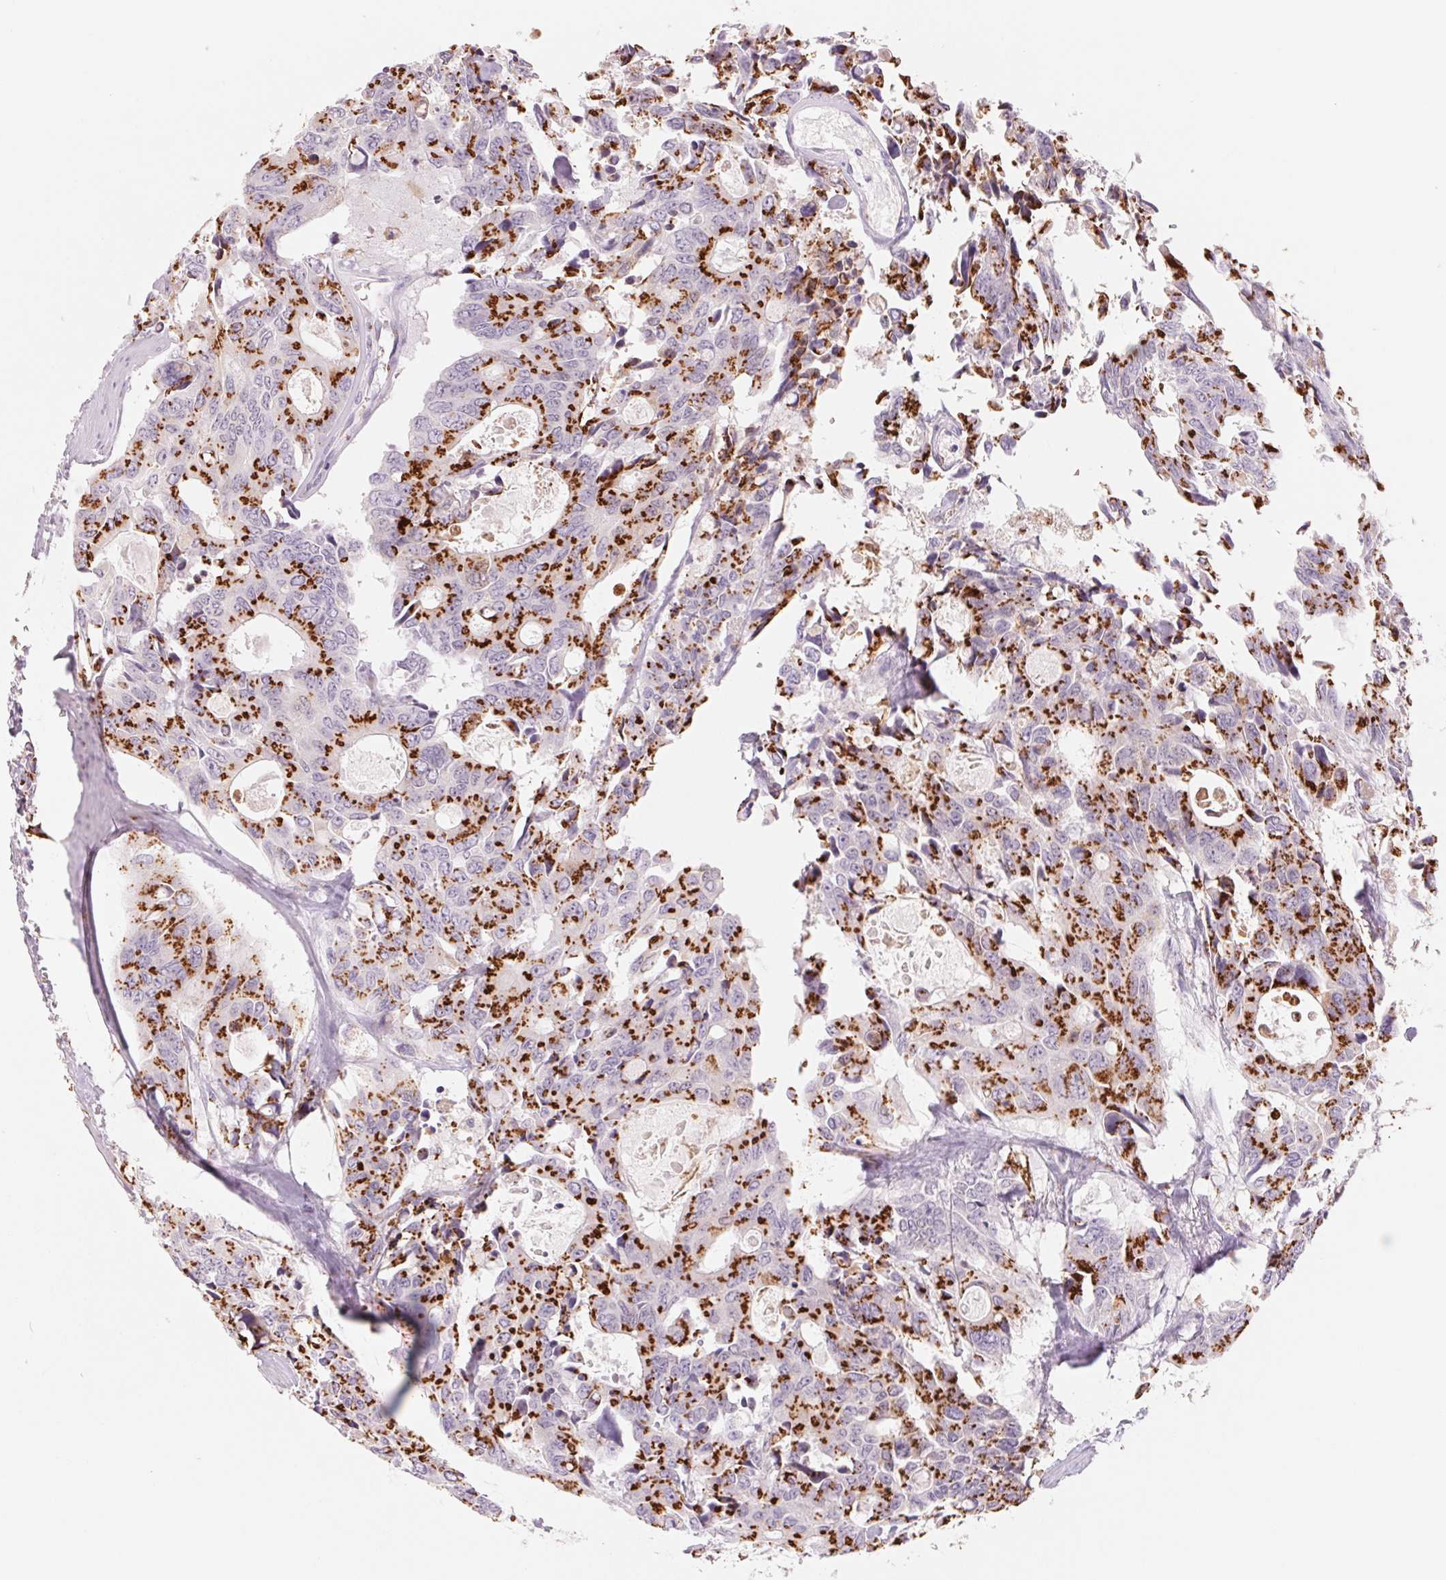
{"staining": {"intensity": "strong", "quantity": ">75%", "location": "cytoplasmic/membranous"}, "tissue": "colorectal cancer", "cell_type": "Tumor cells", "image_type": "cancer", "snomed": [{"axis": "morphology", "description": "Adenocarcinoma, NOS"}, {"axis": "topography", "description": "Rectum"}], "caption": "IHC image of neoplastic tissue: human adenocarcinoma (colorectal) stained using immunohistochemistry (IHC) shows high levels of strong protein expression localized specifically in the cytoplasmic/membranous of tumor cells, appearing as a cytoplasmic/membranous brown color.", "gene": "GALNT7", "patient": {"sex": "male", "age": 76}}